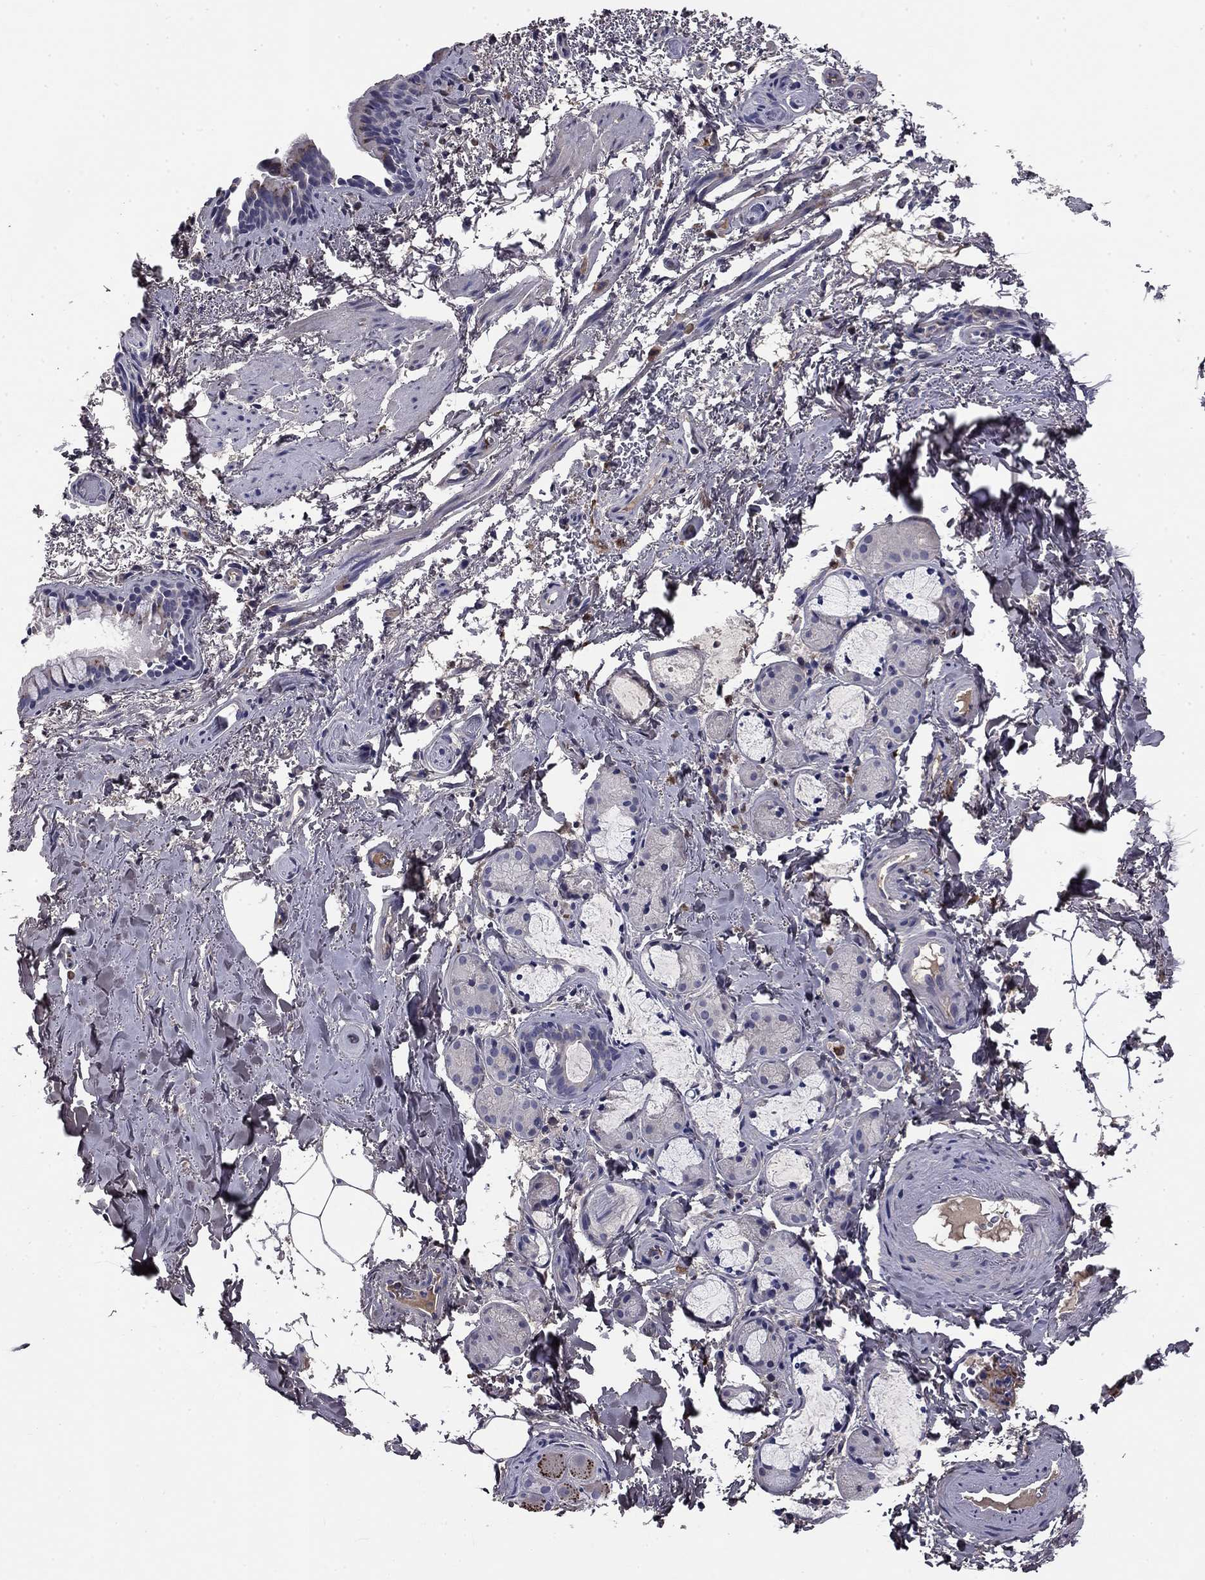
{"staining": {"intensity": "negative", "quantity": "none", "location": "none"}, "tissue": "bronchus", "cell_type": "Respiratory epithelial cells", "image_type": "normal", "snomed": [{"axis": "morphology", "description": "Normal tissue, NOS"}, {"axis": "topography", "description": "Bronchus"}], "caption": "An IHC micrograph of normal bronchus is shown. There is no staining in respiratory epithelial cells of bronchus.", "gene": "COL2A1", "patient": {"sex": "female", "age": 64}}